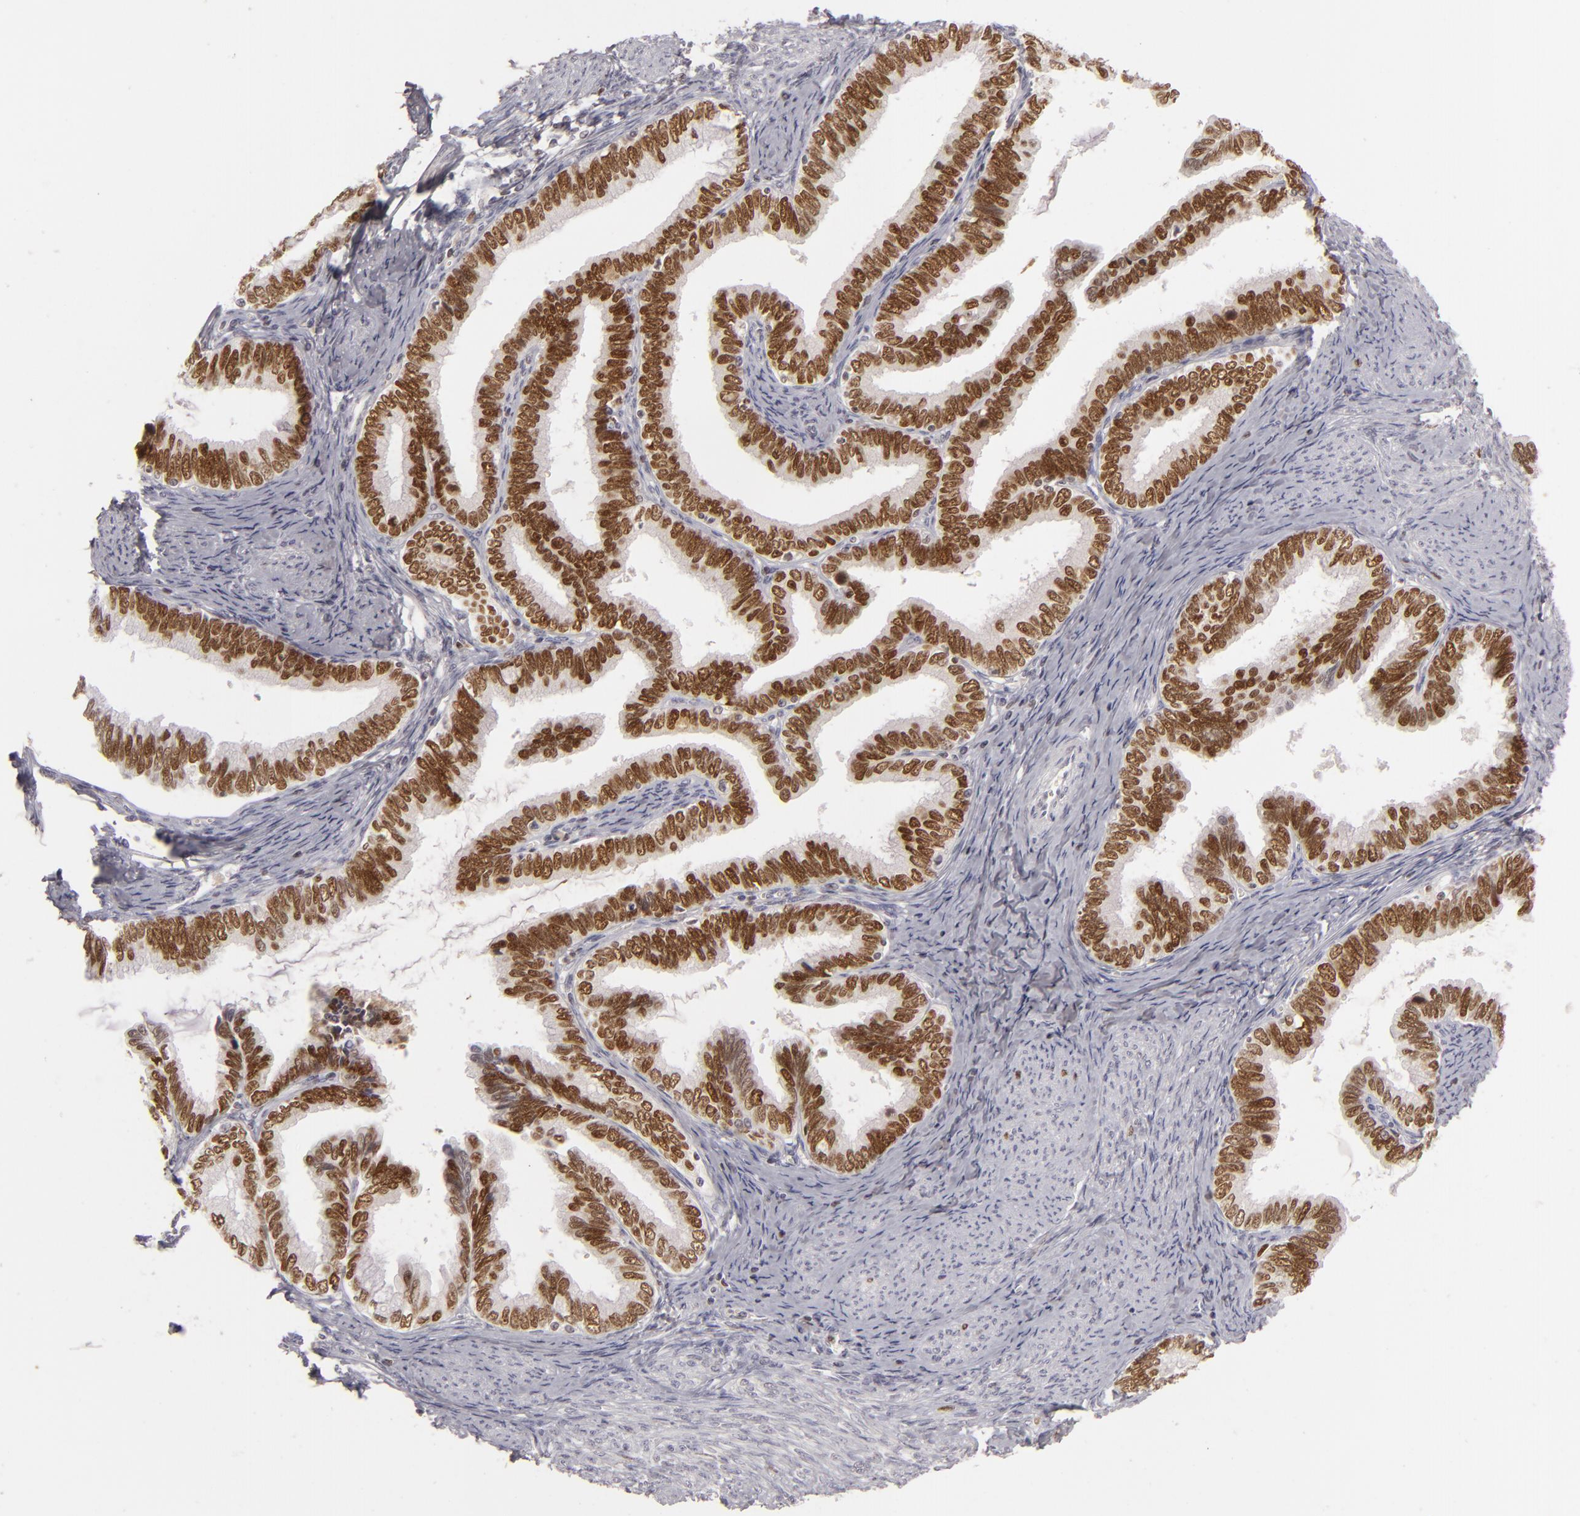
{"staining": {"intensity": "strong", "quantity": ">75%", "location": "nuclear"}, "tissue": "cervical cancer", "cell_type": "Tumor cells", "image_type": "cancer", "snomed": [{"axis": "morphology", "description": "Adenocarcinoma, NOS"}, {"axis": "topography", "description": "Cervix"}], "caption": "Protein expression analysis of cervical cancer (adenocarcinoma) shows strong nuclear expression in about >75% of tumor cells. The protein of interest is shown in brown color, while the nuclei are stained blue.", "gene": "FEN1", "patient": {"sex": "female", "age": 49}}